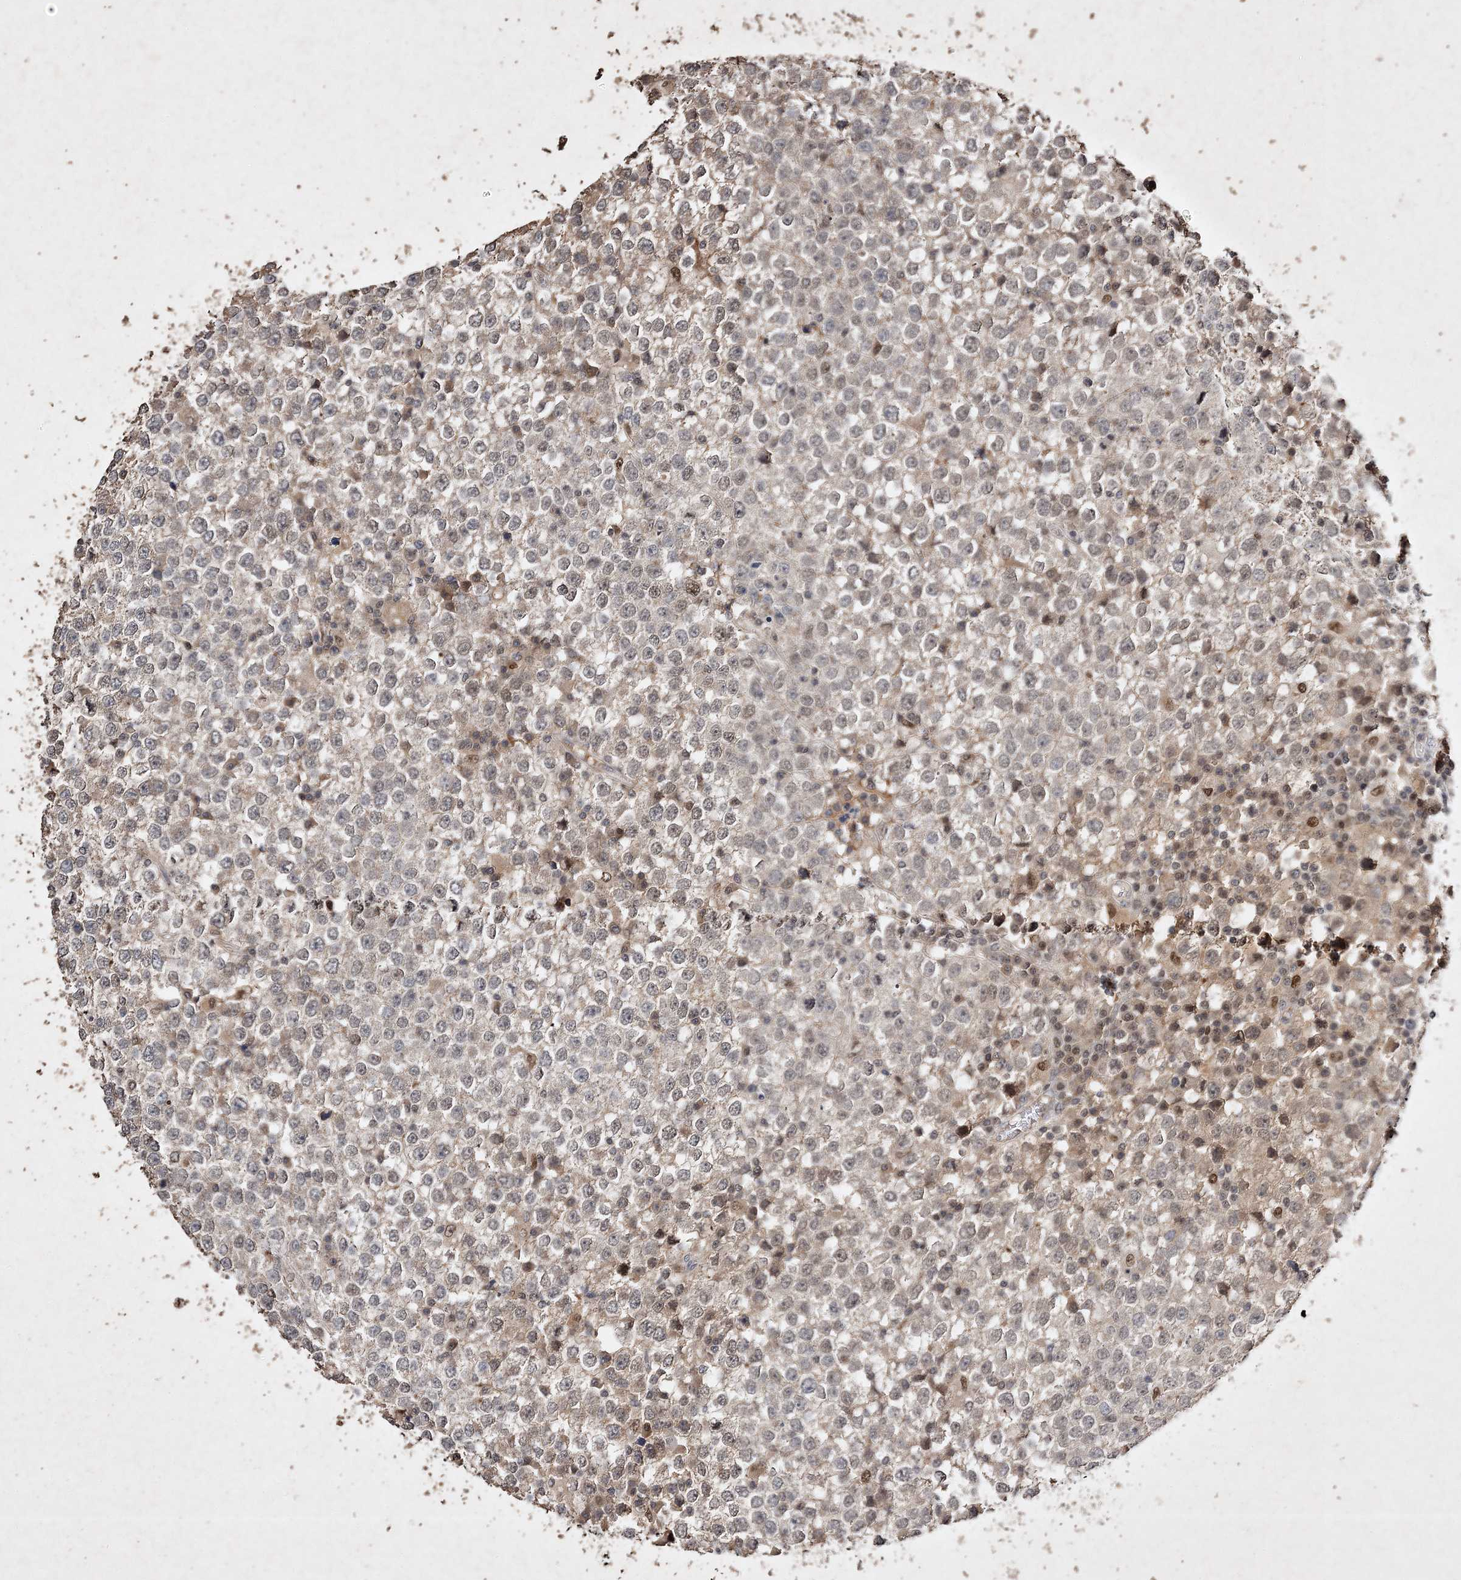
{"staining": {"intensity": "negative", "quantity": "none", "location": "none"}, "tissue": "testis cancer", "cell_type": "Tumor cells", "image_type": "cancer", "snomed": [{"axis": "morphology", "description": "Seminoma, NOS"}, {"axis": "topography", "description": "Testis"}], "caption": "This is a image of immunohistochemistry (IHC) staining of testis cancer, which shows no expression in tumor cells.", "gene": "C3orf38", "patient": {"sex": "male", "age": 65}}